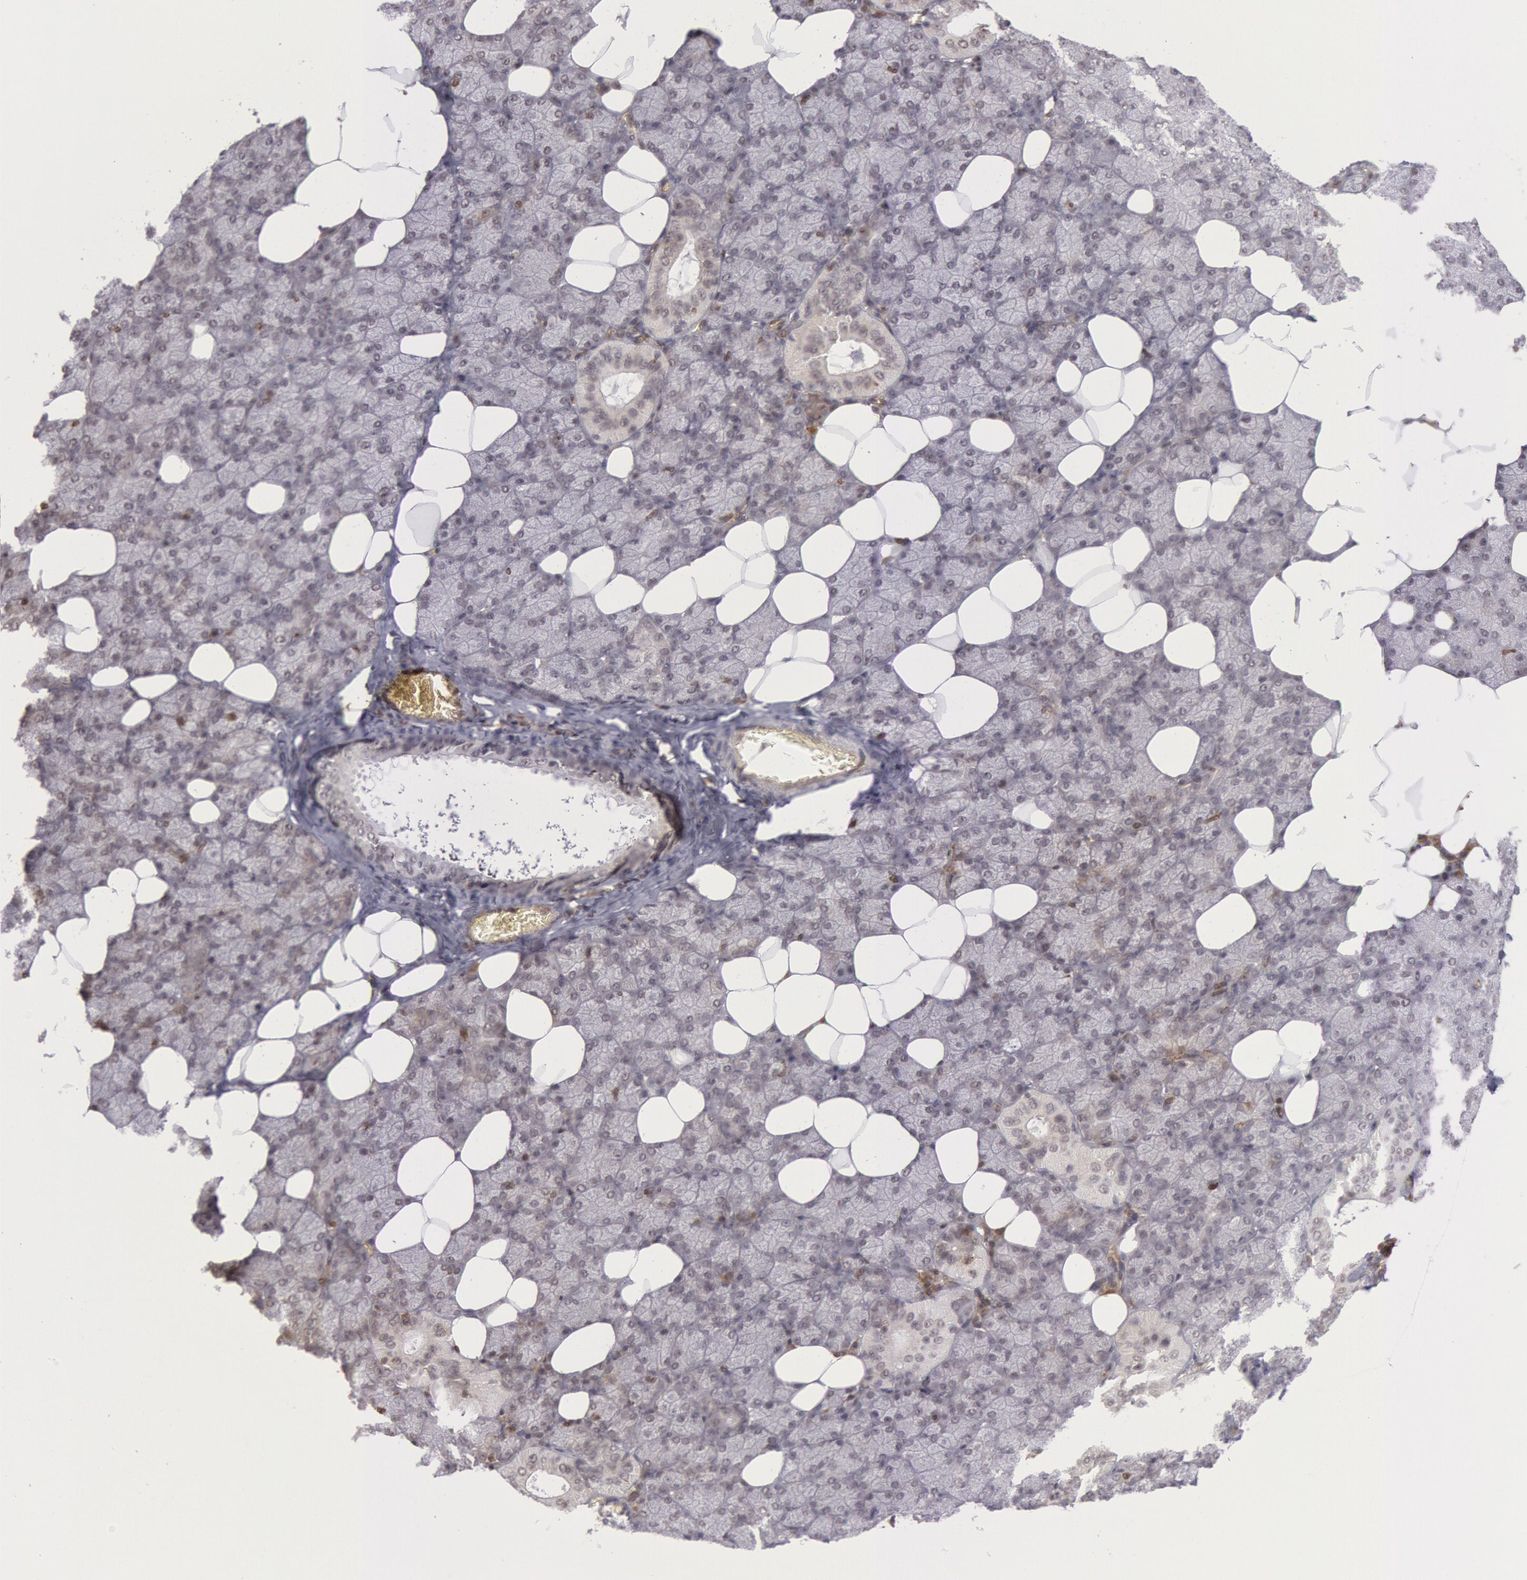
{"staining": {"intensity": "negative", "quantity": "none", "location": "none"}, "tissue": "salivary gland", "cell_type": "Glandular cells", "image_type": "normal", "snomed": [{"axis": "morphology", "description": "Normal tissue, NOS"}, {"axis": "topography", "description": "Lymph node"}, {"axis": "topography", "description": "Salivary gland"}], "caption": "High power microscopy micrograph of an immunohistochemistry (IHC) histopathology image of unremarkable salivary gland, revealing no significant expression in glandular cells.", "gene": "ENSG00000250264", "patient": {"sex": "male", "age": 8}}